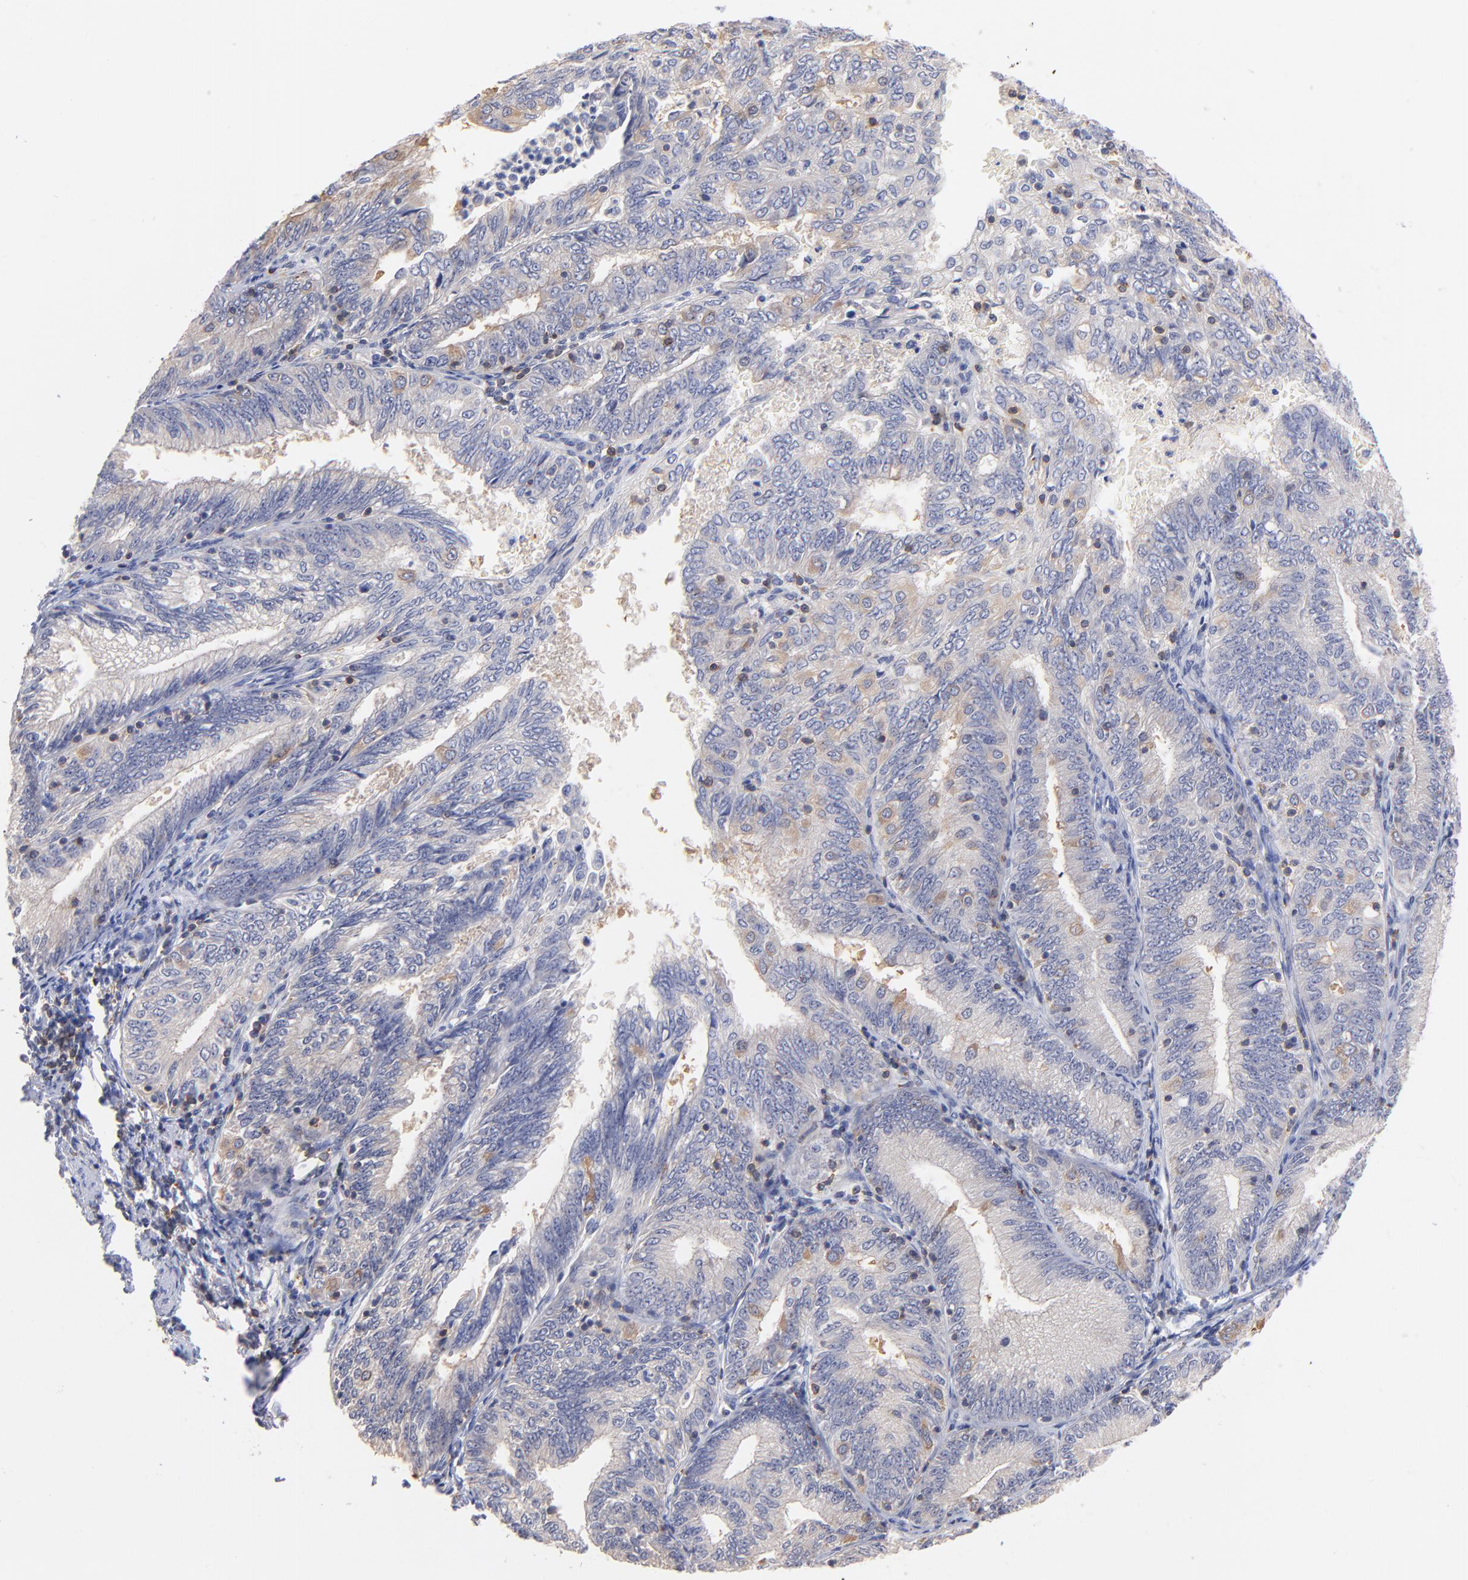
{"staining": {"intensity": "negative", "quantity": "none", "location": "none"}, "tissue": "endometrial cancer", "cell_type": "Tumor cells", "image_type": "cancer", "snomed": [{"axis": "morphology", "description": "Adenocarcinoma, NOS"}, {"axis": "topography", "description": "Endometrium"}], "caption": "DAB immunohistochemical staining of human endometrial adenocarcinoma displays no significant staining in tumor cells. (Stains: DAB immunohistochemistry (IHC) with hematoxylin counter stain, Microscopy: brightfield microscopy at high magnification).", "gene": "KREMEN2", "patient": {"sex": "female", "age": 69}}